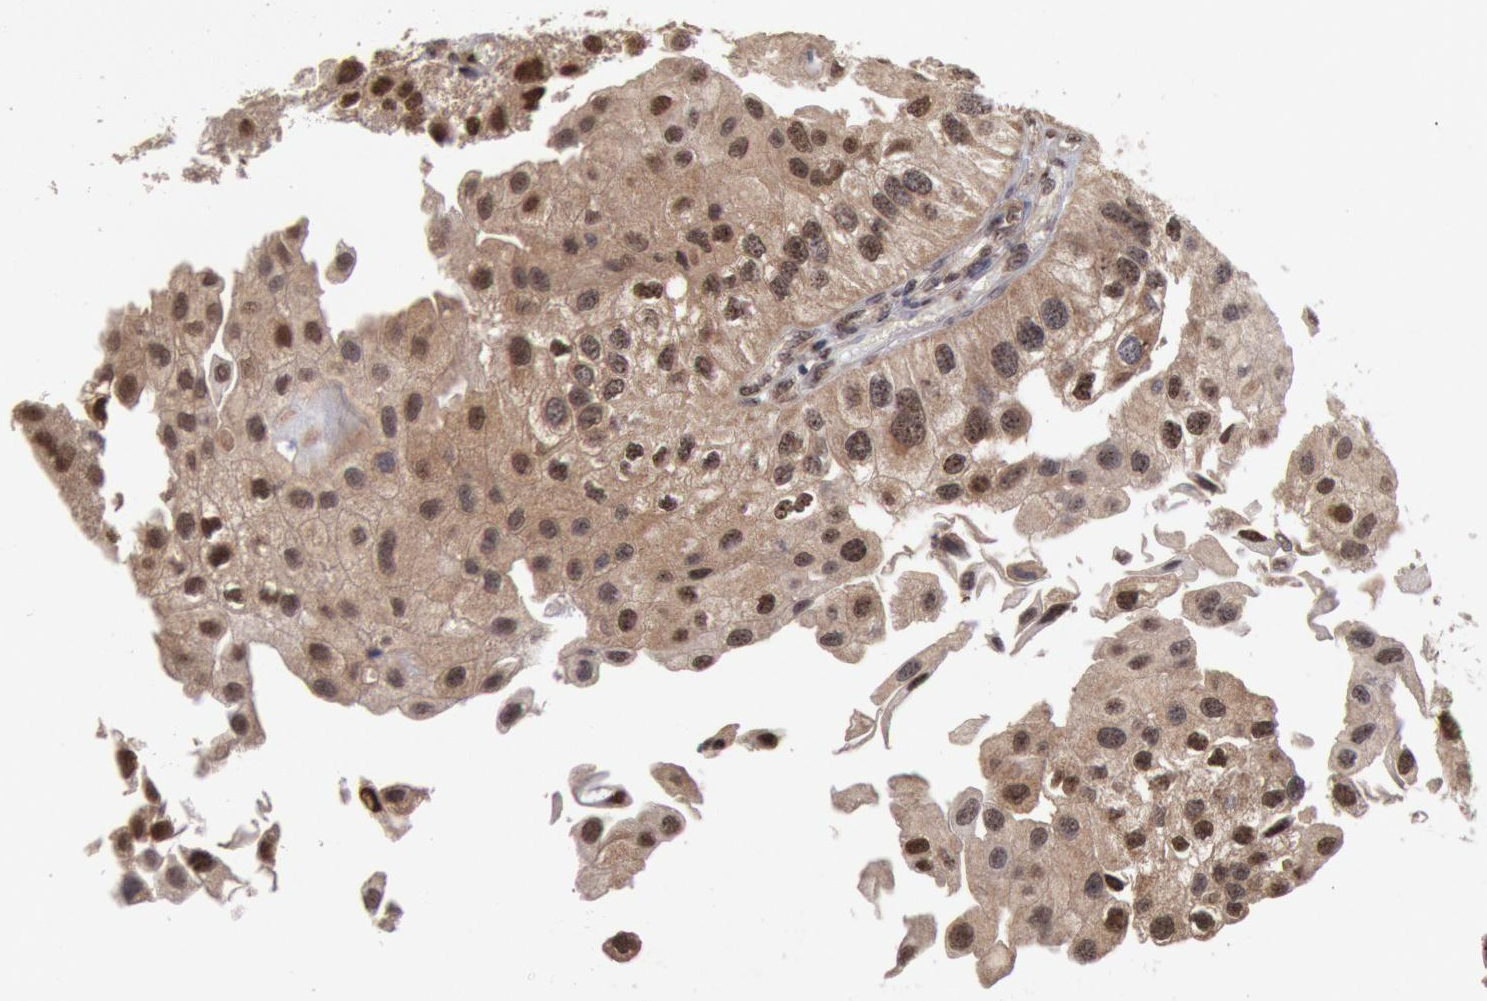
{"staining": {"intensity": "moderate", "quantity": ">75%", "location": "cytoplasmic/membranous,nuclear"}, "tissue": "urothelial cancer", "cell_type": "Tumor cells", "image_type": "cancer", "snomed": [{"axis": "morphology", "description": "Urothelial carcinoma, Low grade"}, {"axis": "topography", "description": "Urinary bladder"}], "caption": "A brown stain shows moderate cytoplasmic/membranous and nuclear expression of a protein in urothelial cancer tumor cells.", "gene": "STX17", "patient": {"sex": "female", "age": 89}}